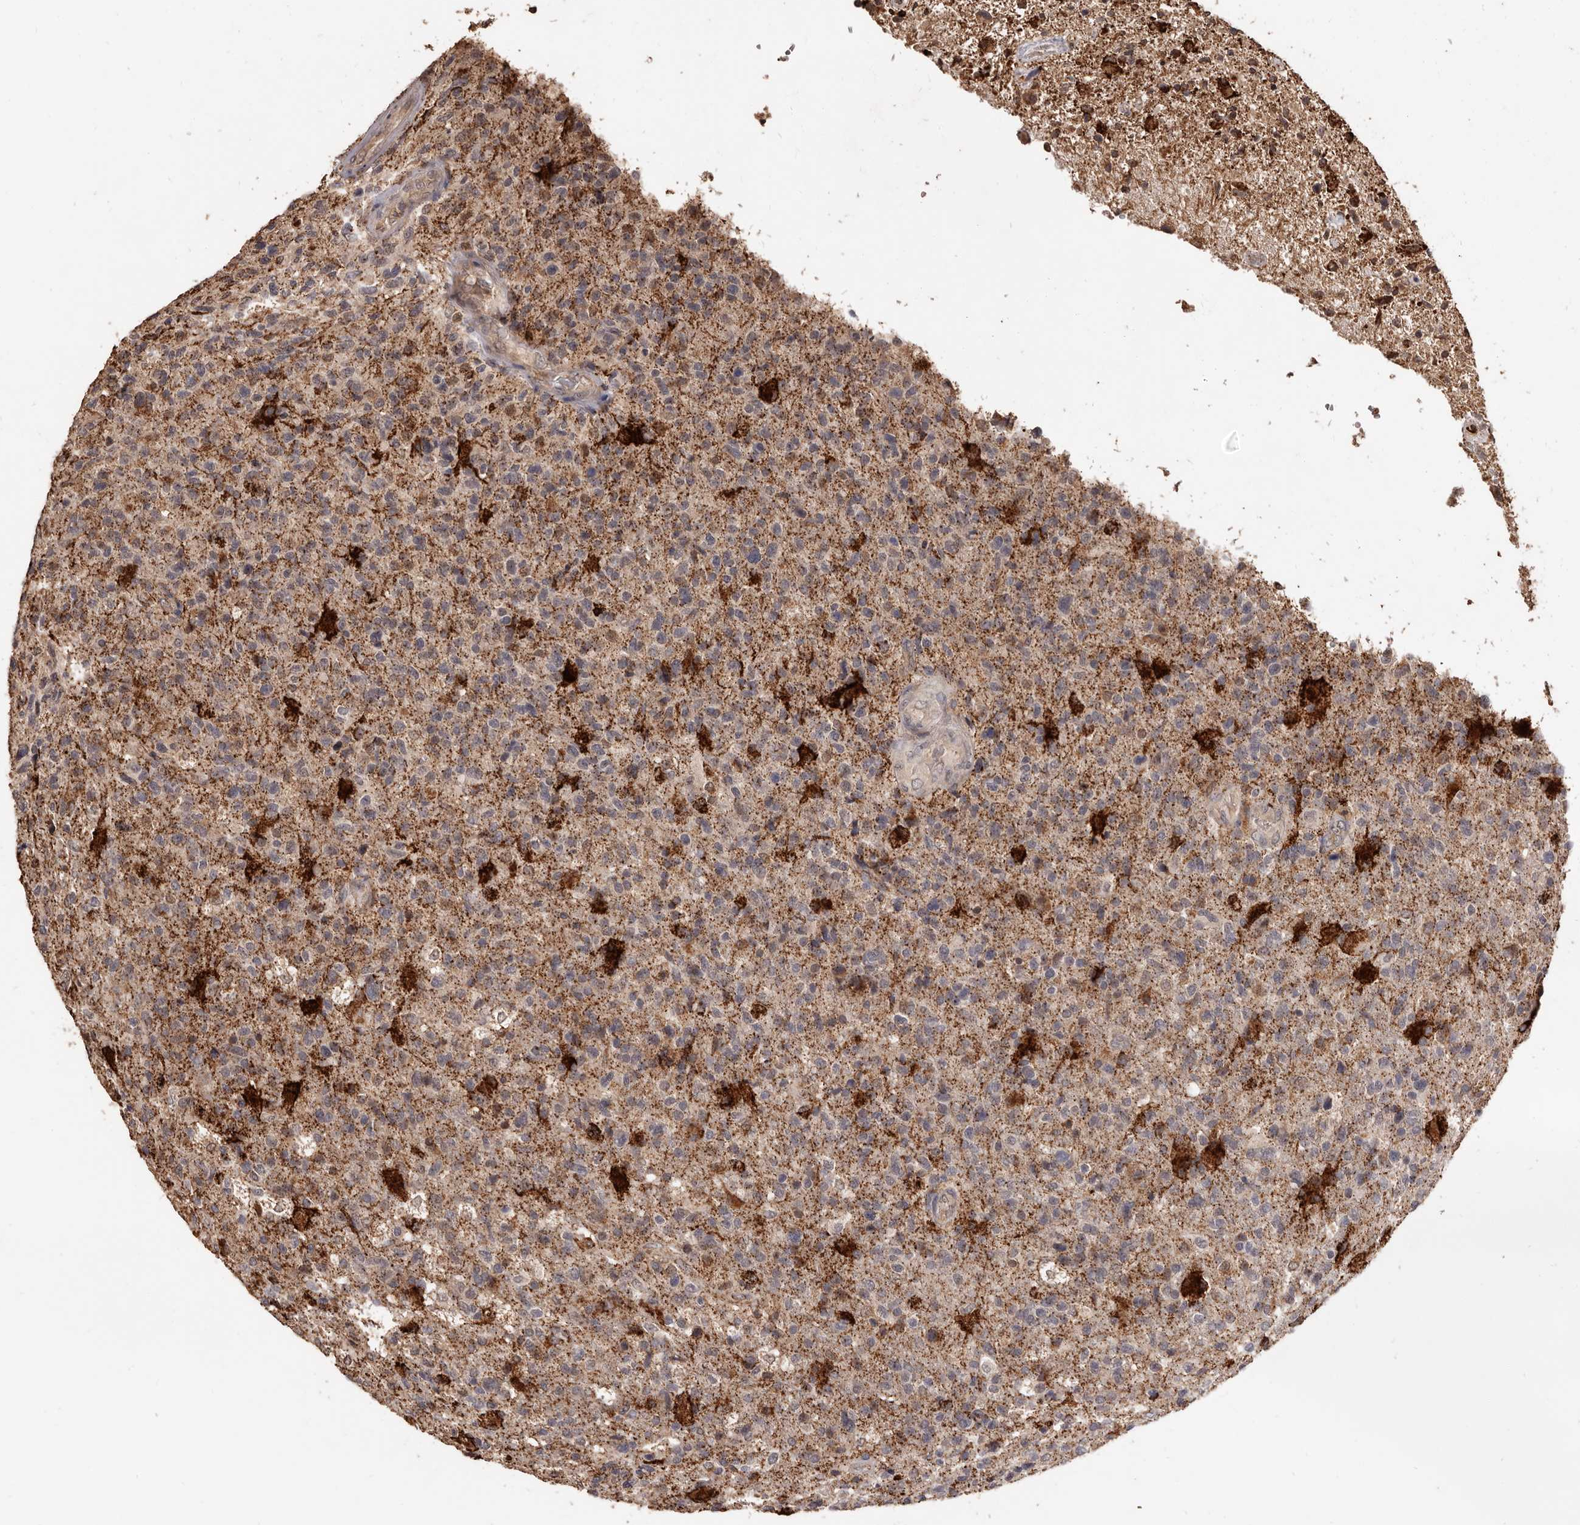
{"staining": {"intensity": "moderate", "quantity": "25%-75%", "location": "cytoplasmic/membranous"}, "tissue": "glioma", "cell_type": "Tumor cells", "image_type": "cancer", "snomed": [{"axis": "morphology", "description": "Glioma, malignant, High grade"}, {"axis": "topography", "description": "Brain"}], "caption": "A brown stain highlights moderate cytoplasmic/membranous positivity of a protein in human malignant high-grade glioma tumor cells. The protein is stained brown, and the nuclei are stained in blue (DAB IHC with brightfield microscopy, high magnification).", "gene": "AKAP7", "patient": {"sex": "male", "age": 72}}